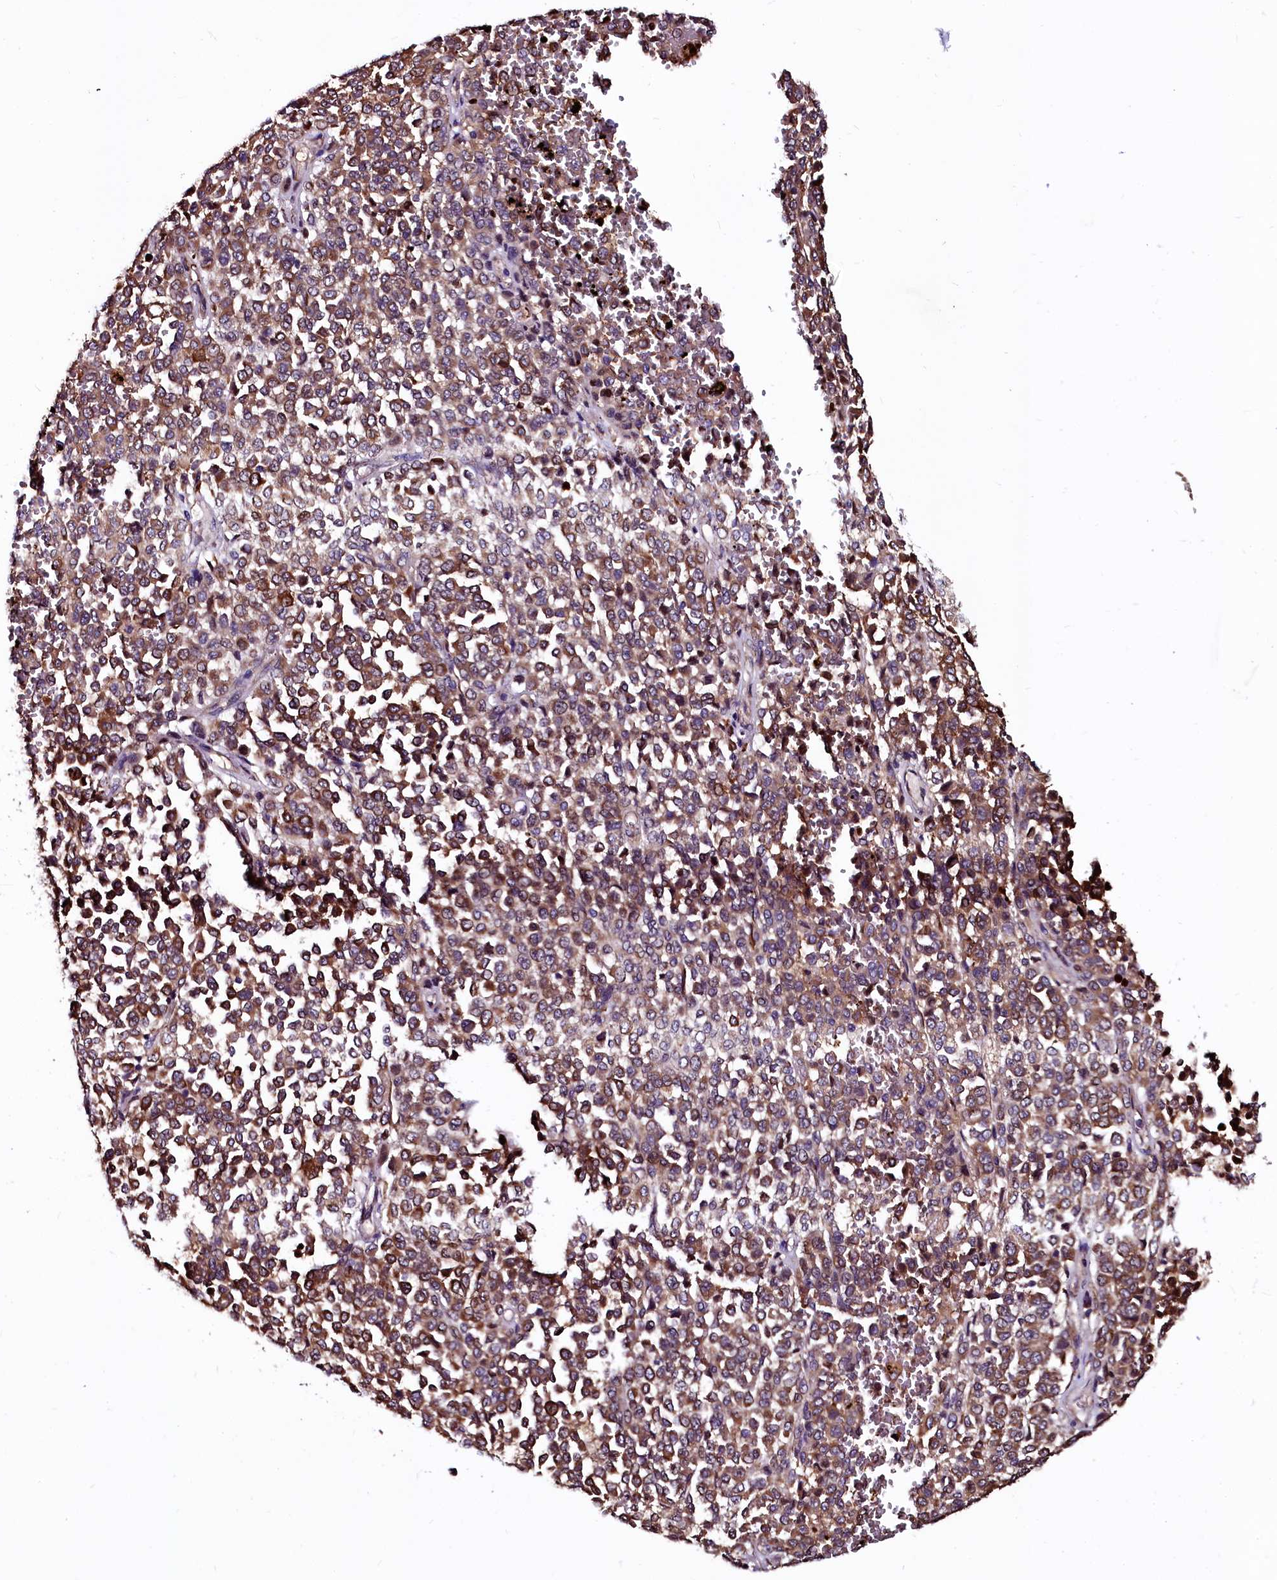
{"staining": {"intensity": "moderate", "quantity": ">75%", "location": "cytoplasmic/membranous"}, "tissue": "melanoma", "cell_type": "Tumor cells", "image_type": "cancer", "snomed": [{"axis": "morphology", "description": "Malignant melanoma, Metastatic site"}, {"axis": "topography", "description": "Pancreas"}], "caption": "Immunohistochemistry (DAB (3,3'-diaminobenzidine)) staining of melanoma displays moderate cytoplasmic/membranous protein positivity in approximately >75% of tumor cells. (DAB (3,3'-diaminobenzidine) = brown stain, brightfield microscopy at high magnification).", "gene": "N4BP1", "patient": {"sex": "female", "age": 30}}